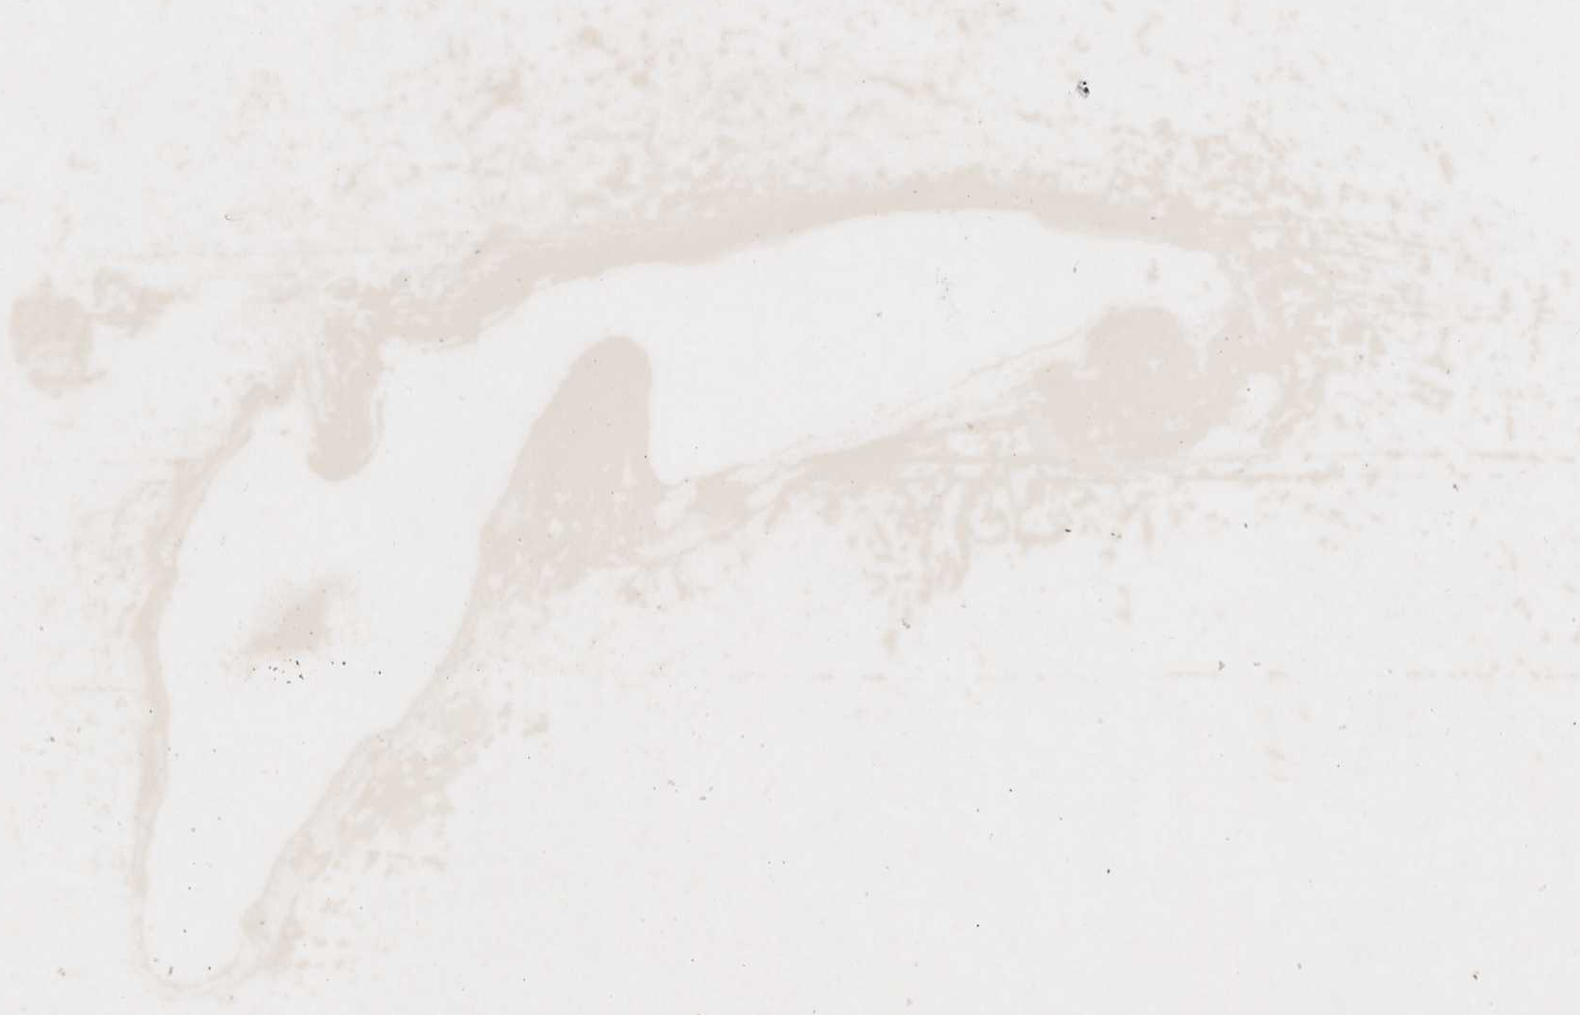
{"staining": {"intensity": "moderate", "quantity": ">75%", "location": "nuclear"}, "tissue": "glioma", "cell_type": "Tumor cells", "image_type": "cancer", "snomed": [{"axis": "morphology", "description": "Glioma, malignant, High grade"}, {"axis": "topography", "description": "Brain"}], "caption": "DAB (3,3'-diaminobenzidine) immunohistochemical staining of human glioma exhibits moderate nuclear protein staining in approximately >75% of tumor cells. (IHC, brightfield microscopy, high magnification).", "gene": "TOR1B", "patient": {"sex": "male", "age": 47}}